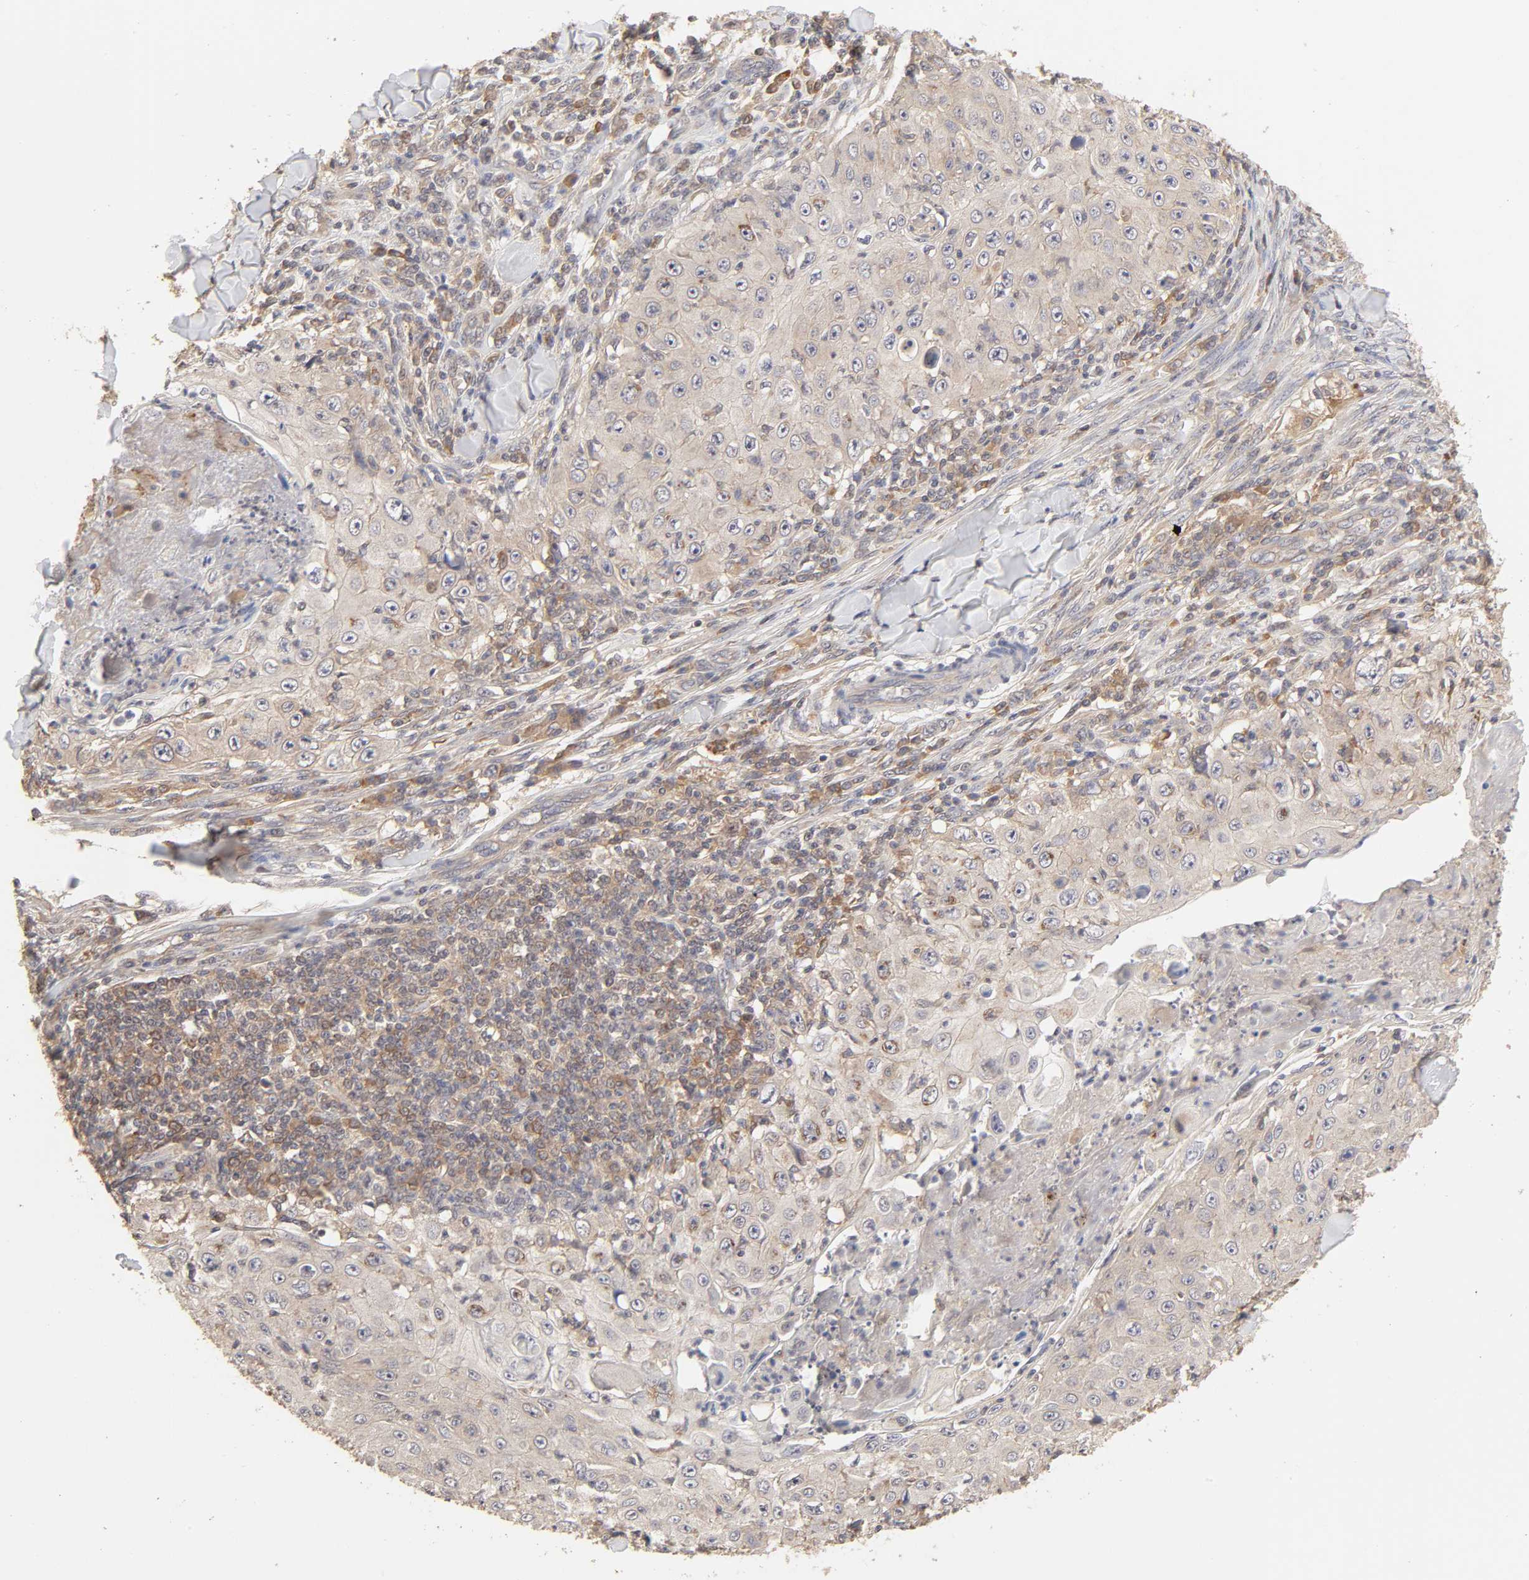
{"staining": {"intensity": "negative", "quantity": "none", "location": "none"}, "tissue": "skin cancer", "cell_type": "Tumor cells", "image_type": "cancer", "snomed": [{"axis": "morphology", "description": "Squamous cell carcinoma, NOS"}, {"axis": "topography", "description": "Skin"}], "caption": "The immunohistochemistry histopathology image has no significant positivity in tumor cells of skin cancer (squamous cell carcinoma) tissue. Nuclei are stained in blue.", "gene": "AP1G2", "patient": {"sex": "male", "age": 86}}